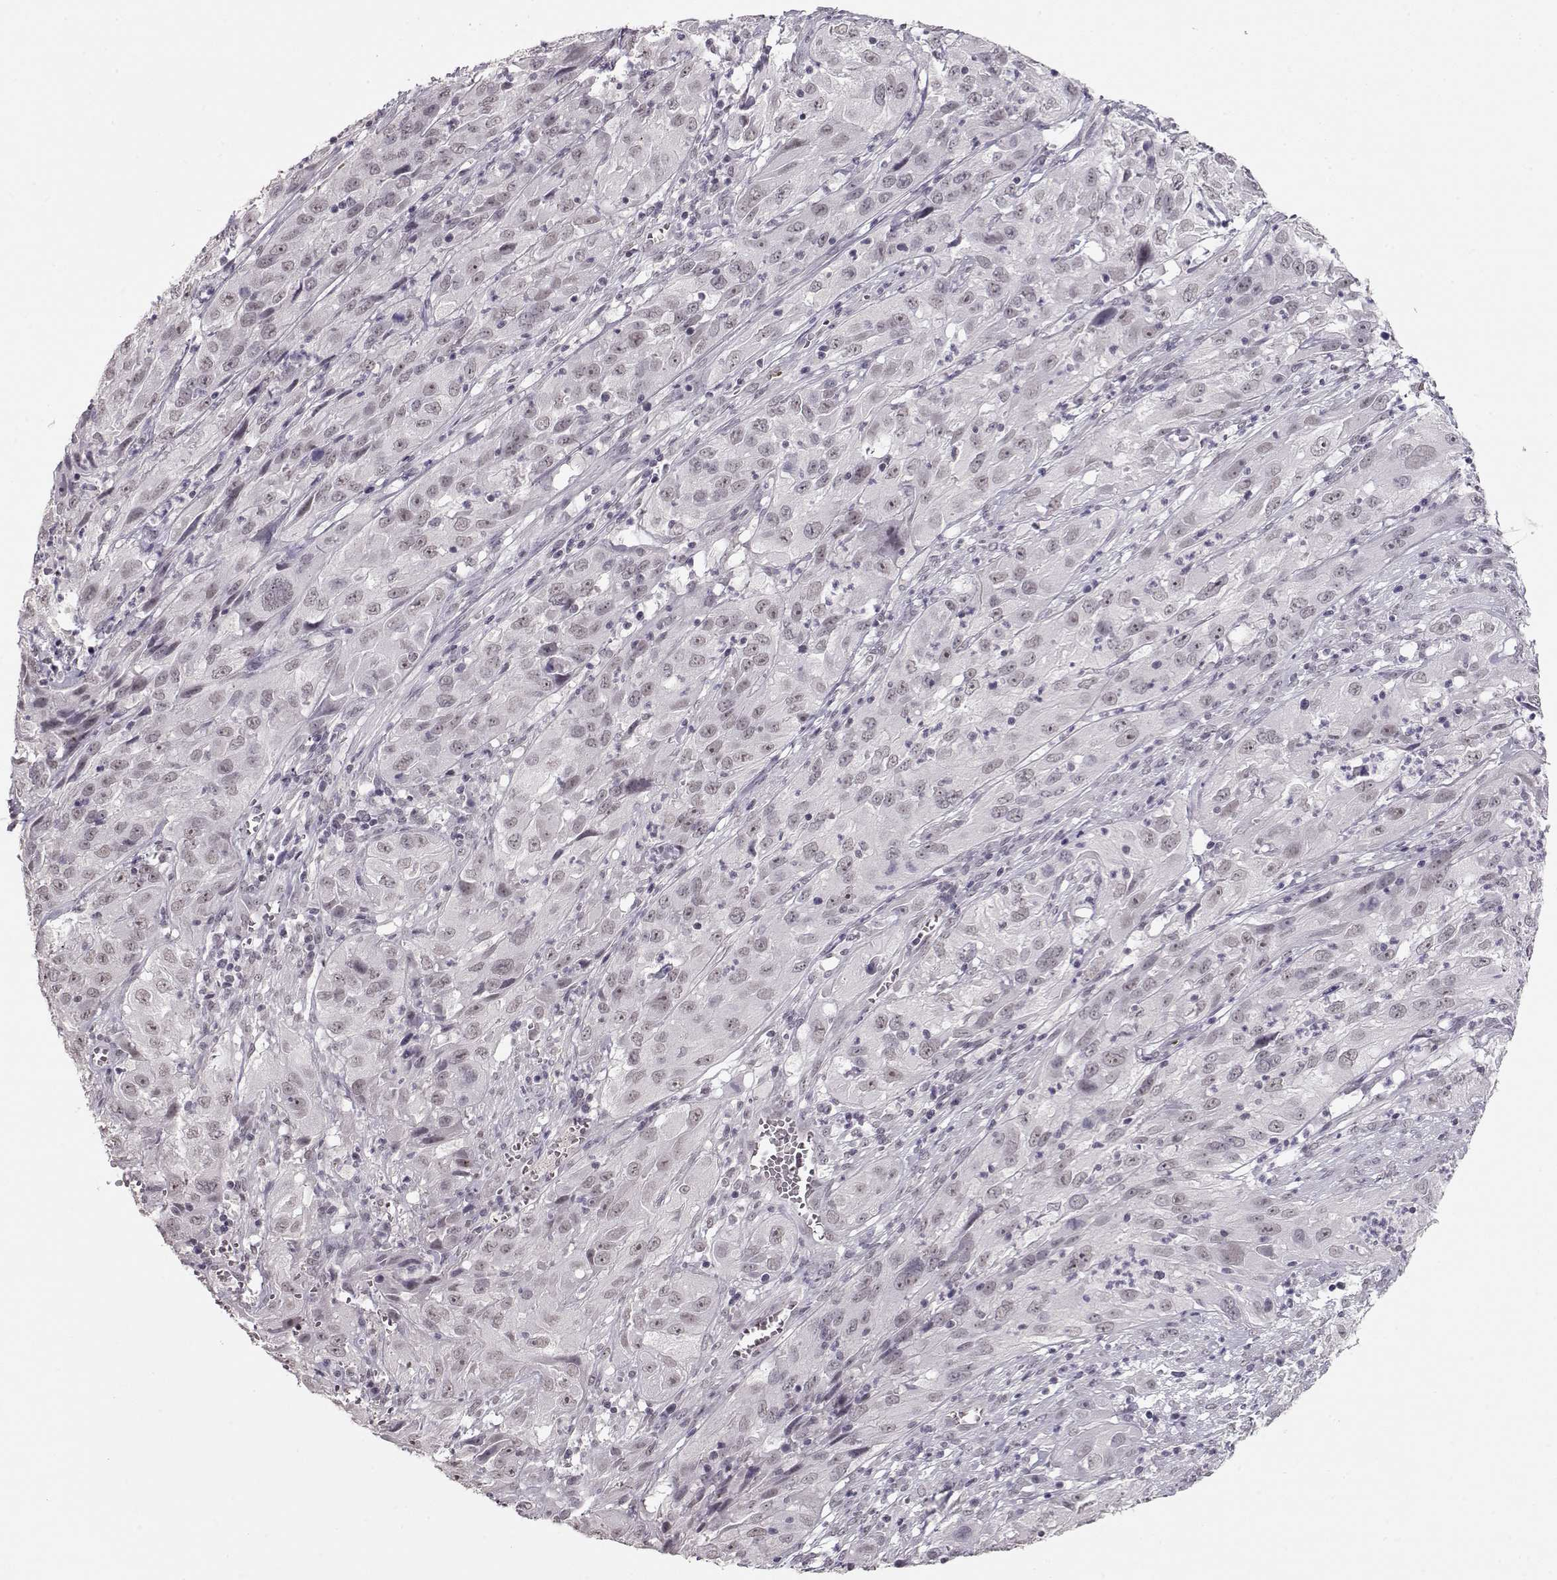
{"staining": {"intensity": "negative", "quantity": "none", "location": "none"}, "tissue": "cervical cancer", "cell_type": "Tumor cells", "image_type": "cancer", "snomed": [{"axis": "morphology", "description": "Squamous cell carcinoma, NOS"}, {"axis": "topography", "description": "Cervix"}], "caption": "High magnification brightfield microscopy of cervical cancer (squamous cell carcinoma) stained with DAB (3,3'-diaminobenzidine) (brown) and counterstained with hematoxylin (blue): tumor cells show no significant expression.", "gene": "PCP4", "patient": {"sex": "female", "age": 32}}